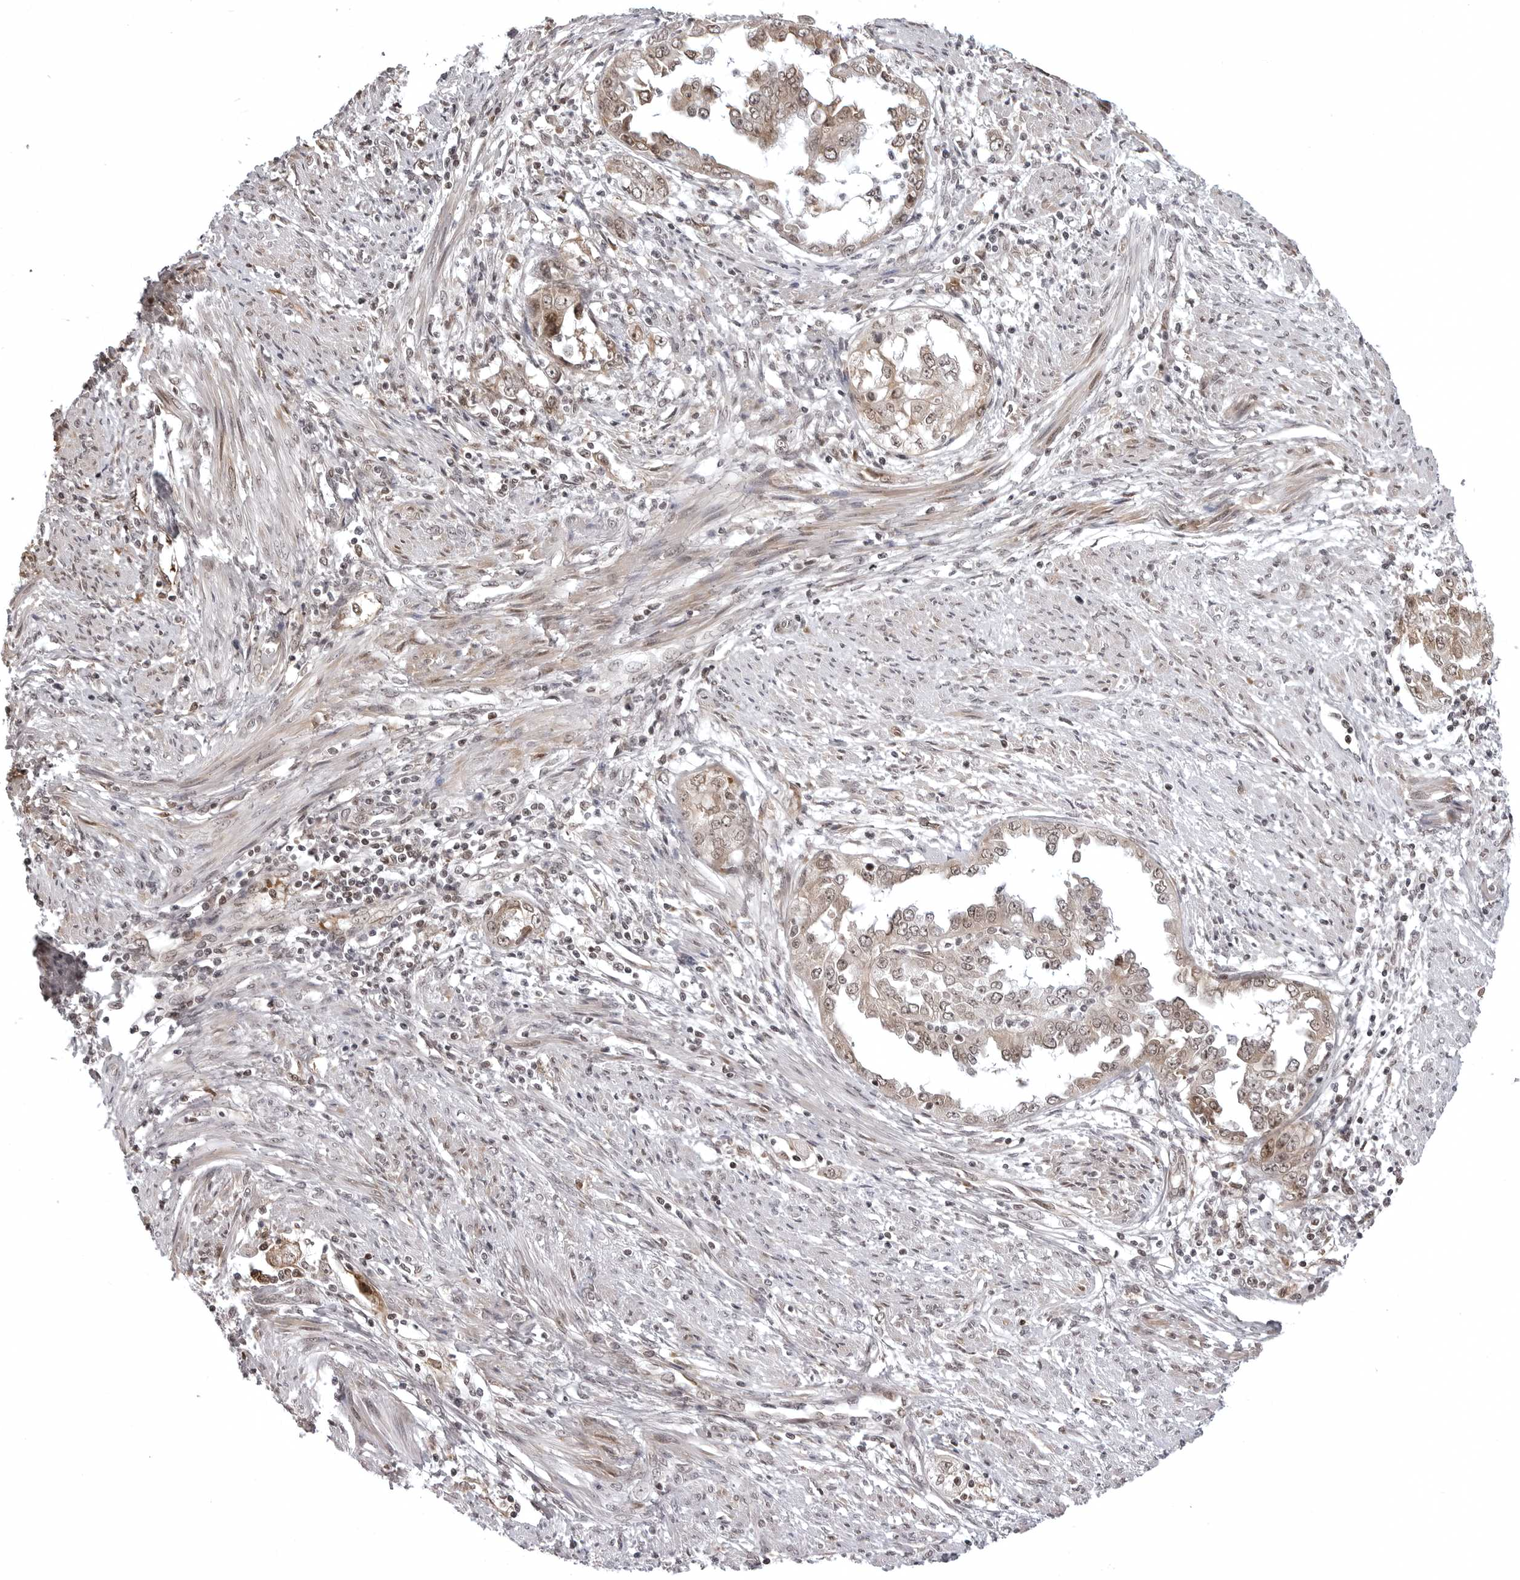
{"staining": {"intensity": "moderate", "quantity": "25%-75%", "location": "nuclear"}, "tissue": "endometrial cancer", "cell_type": "Tumor cells", "image_type": "cancer", "snomed": [{"axis": "morphology", "description": "Adenocarcinoma, NOS"}, {"axis": "topography", "description": "Endometrium"}], "caption": "Tumor cells exhibit medium levels of moderate nuclear expression in about 25%-75% of cells in human endometrial adenocarcinoma.", "gene": "PHF3", "patient": {"sex": "female", "age": 85}}